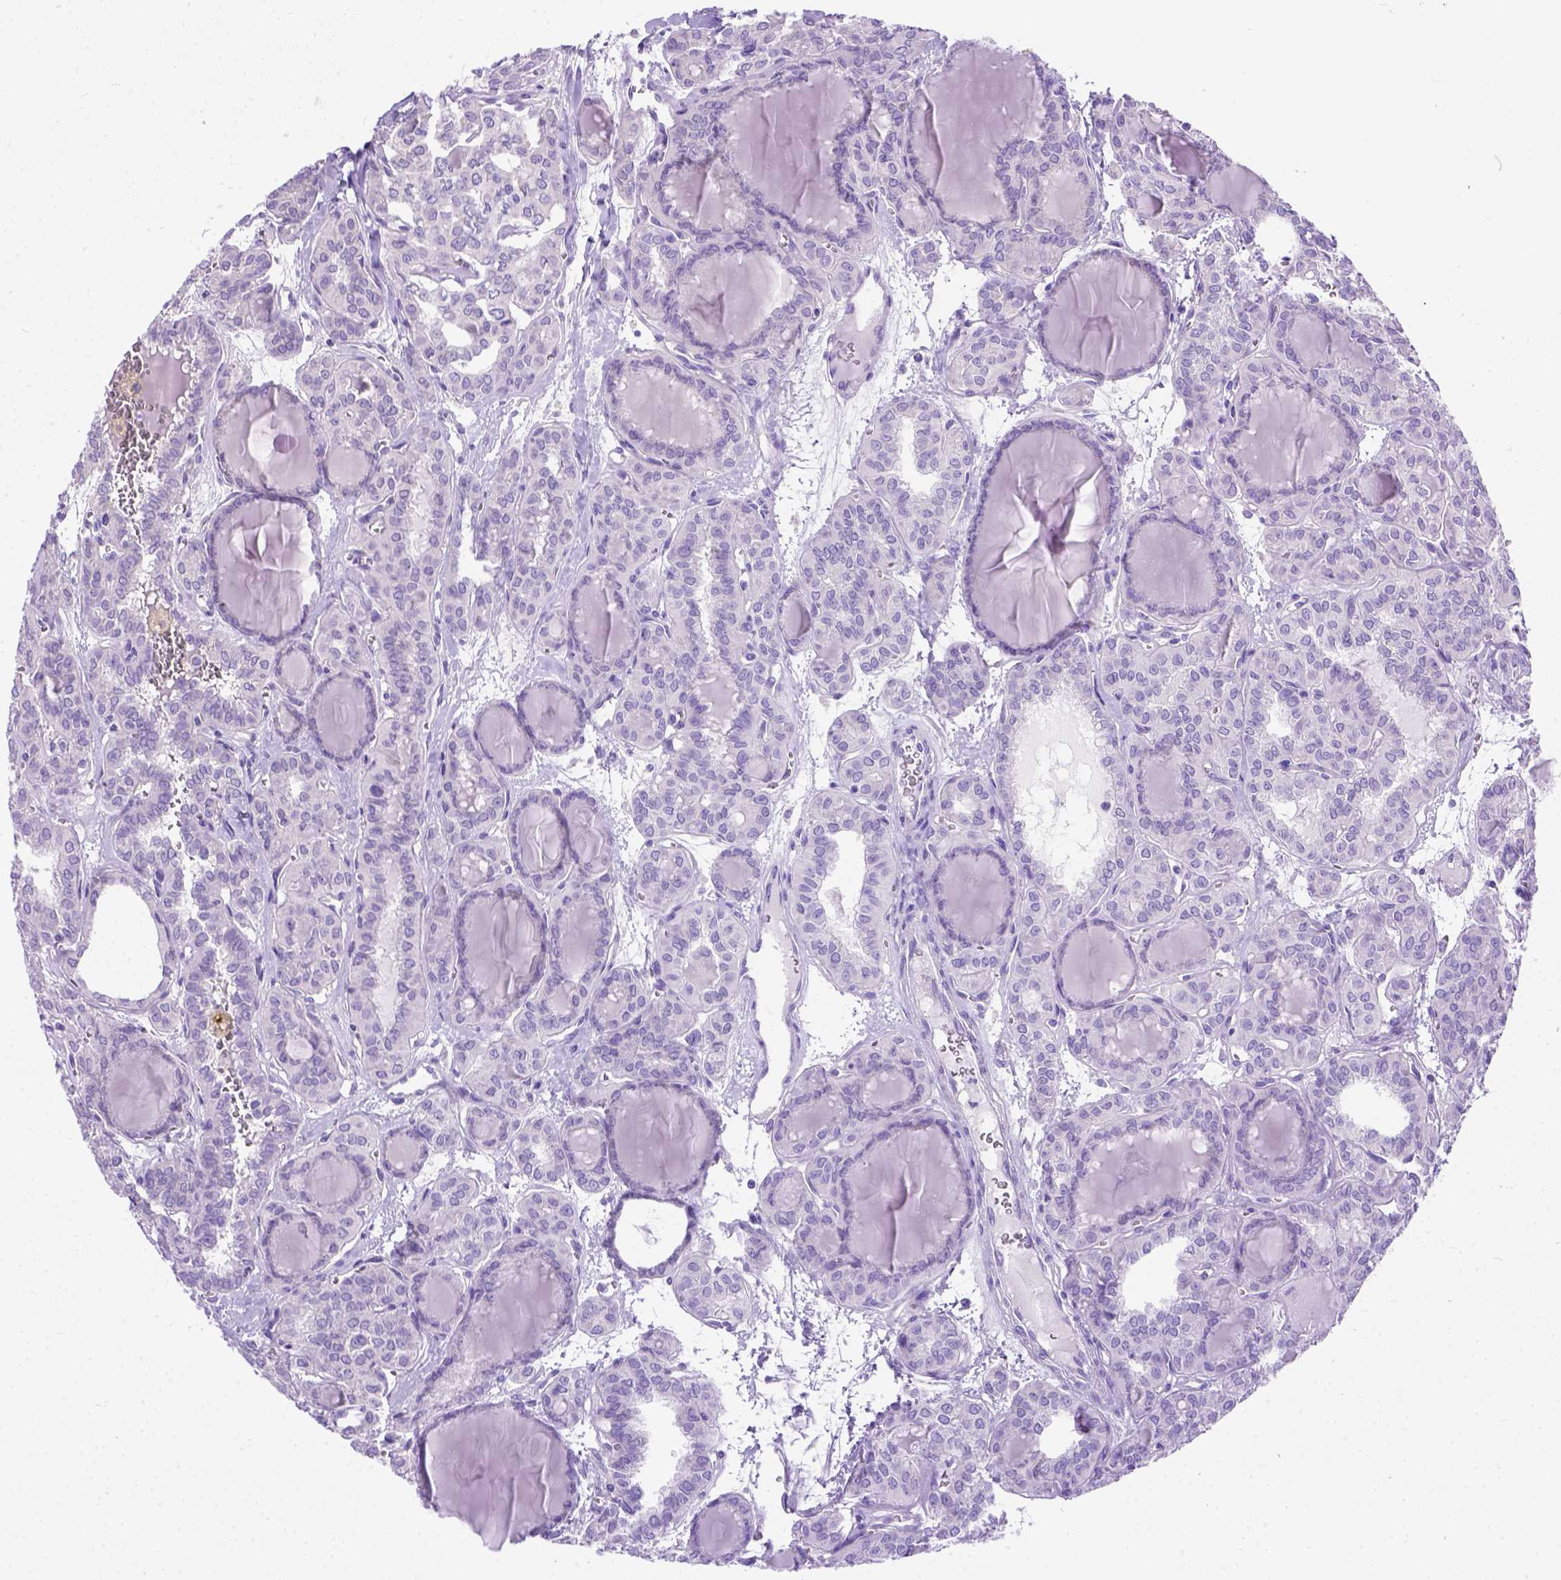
{"staining": {"intensity": "negative", "quantity": "none", "location": "none"}, "tissue": "thyroid cancer", "cell_type": "Tumor cells", "image_type": "cancer", "snomed": [{"axis": "morphology", "description": "Papillary adenocarcinoma, NOS"}, {"axis": "topography", "description": "Thyroid gland"}], "caption": "Tumor cells are negative for brown protein staining in thyroid papillary adenocarcinoma.", "gene": "ODAD3", "patient": {"sex": "female", "age": 41}}